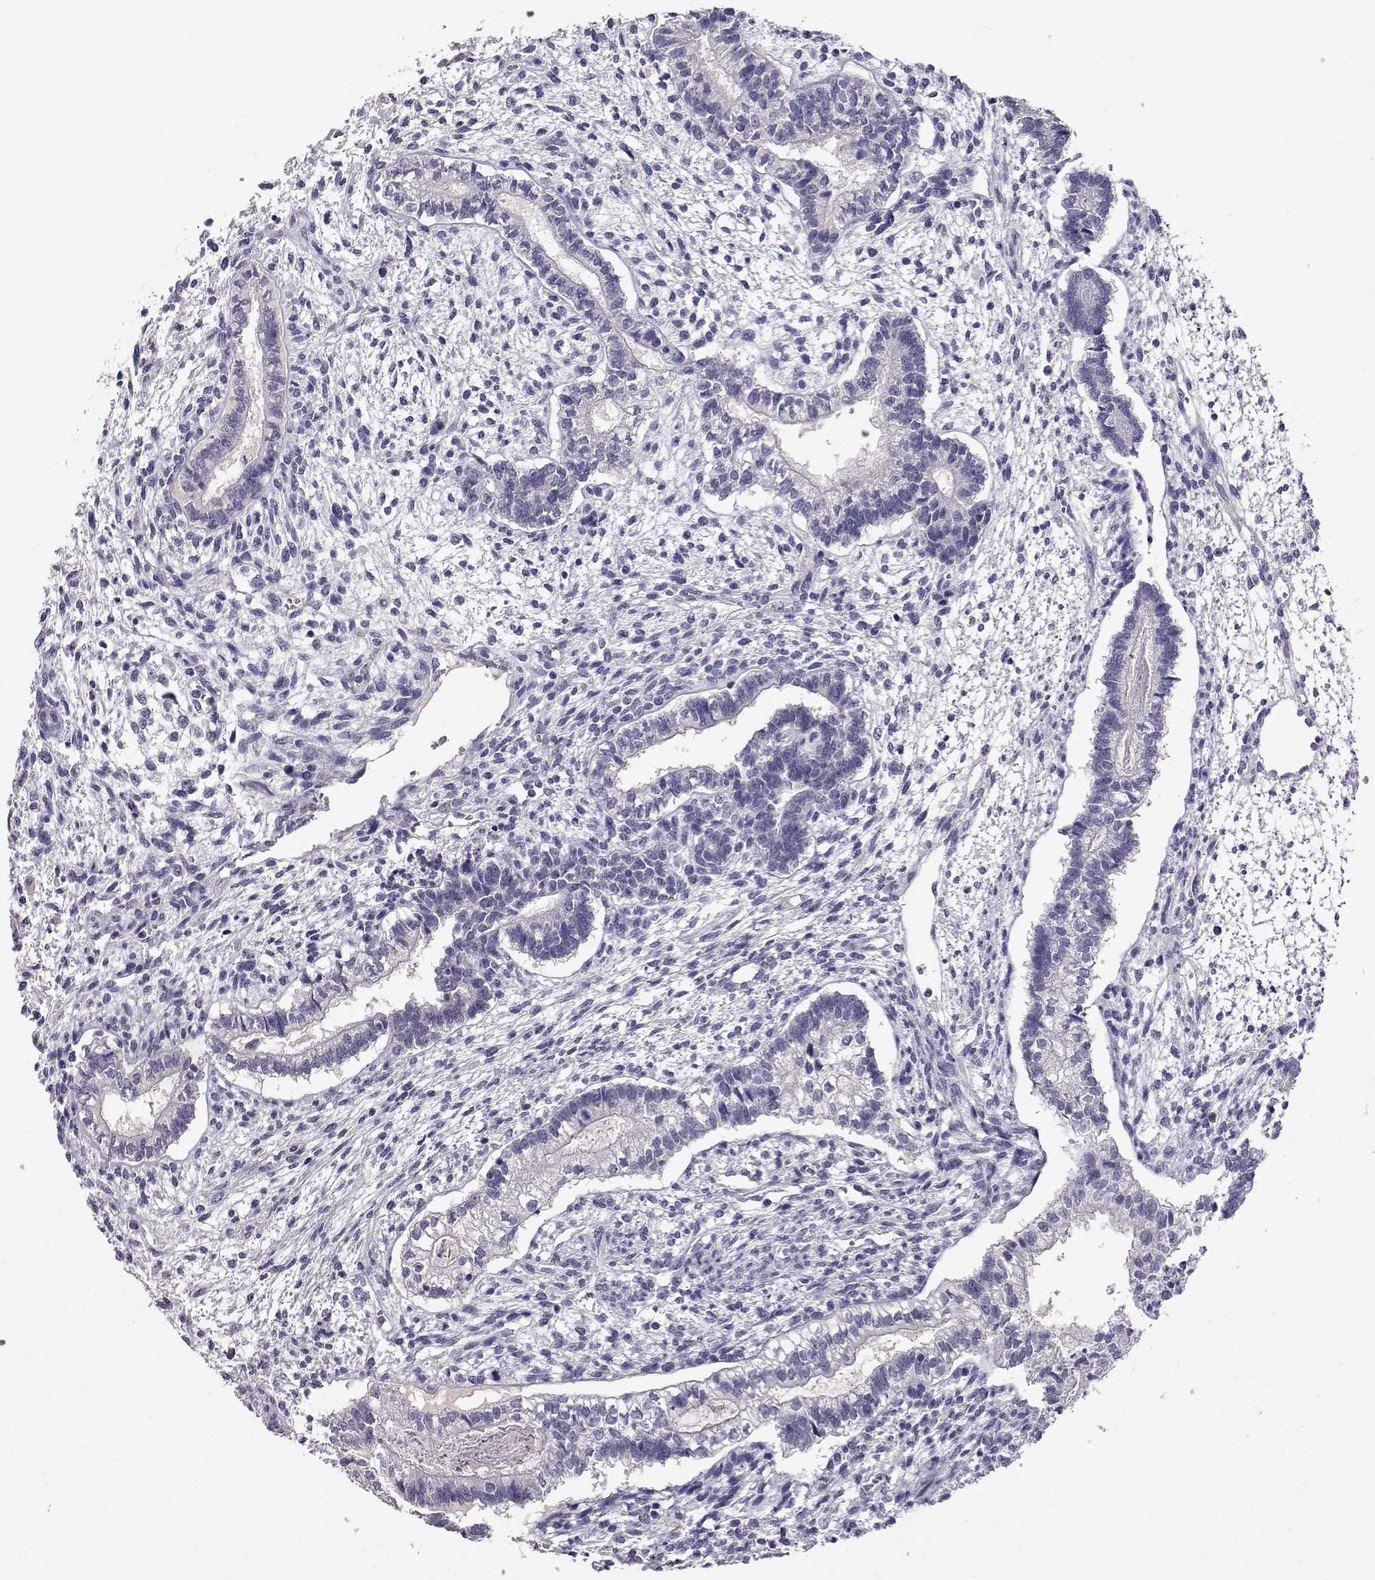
{"staining": {"intensity": "negative", "quantity": "none", "location": "none"}, "tissue": "testis cancer", "cell_type": "Tumor cells", "image_type": "cancer", "snomed": [{"axis": "morphology", "description": "Carcinoma, Embryonal, NOS"}, {"axis": "topography", "description": "Testis"}], "caption": "IHC histopathology image of human testis cancer (embryonal carcinoma) stained for a protein (brown), which displays no positivity in tumor cells.", "gene": "AKR1B1", "patient": {"sex": "male", "age": 37}}